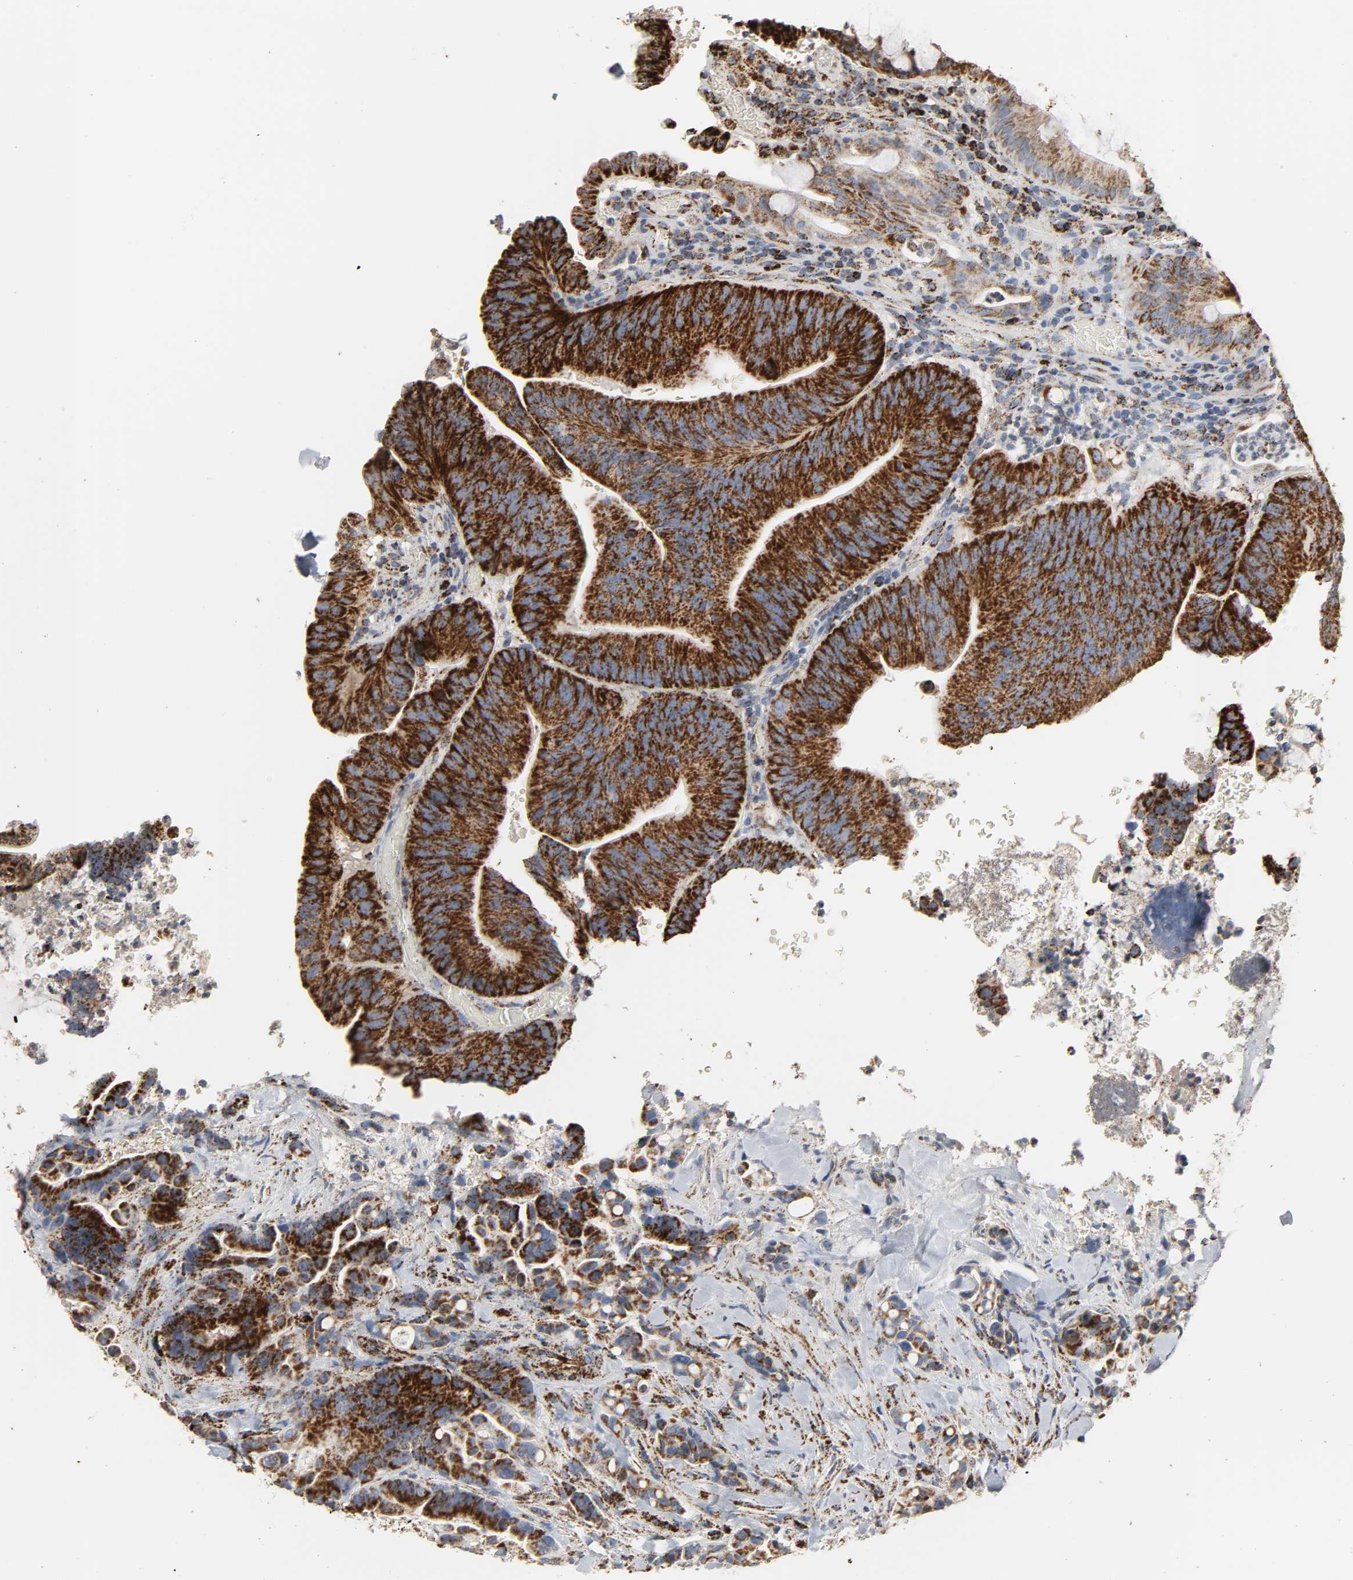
{"staining": {"intensity": "strong", "quantity": ">75%", "location": "cytoplasmic/membranous"}, "tissue": "colorectal cancer", "cell_type": "Tumor cells", "image_type": "cancer", "snomed": [{"axis": "morphology", "description": "Normal tissue, NOS"}, {"axis": "morphology", "description": "Adenocarcinoma, NOS"}, {"axis": "topography", "description": "Colon"}], "caption": "A high-resolution image shows immunohistochemistry staining of colorectal cancer (adenocarcinoma), which reveals strong cytoplasmic/membranous expression in about >75% of tumor cells. The protein is shown in brown color, while the nuclei are stained blue.", "gene": "ACAT1", "patient": {"sex": "male", "age": 82}}